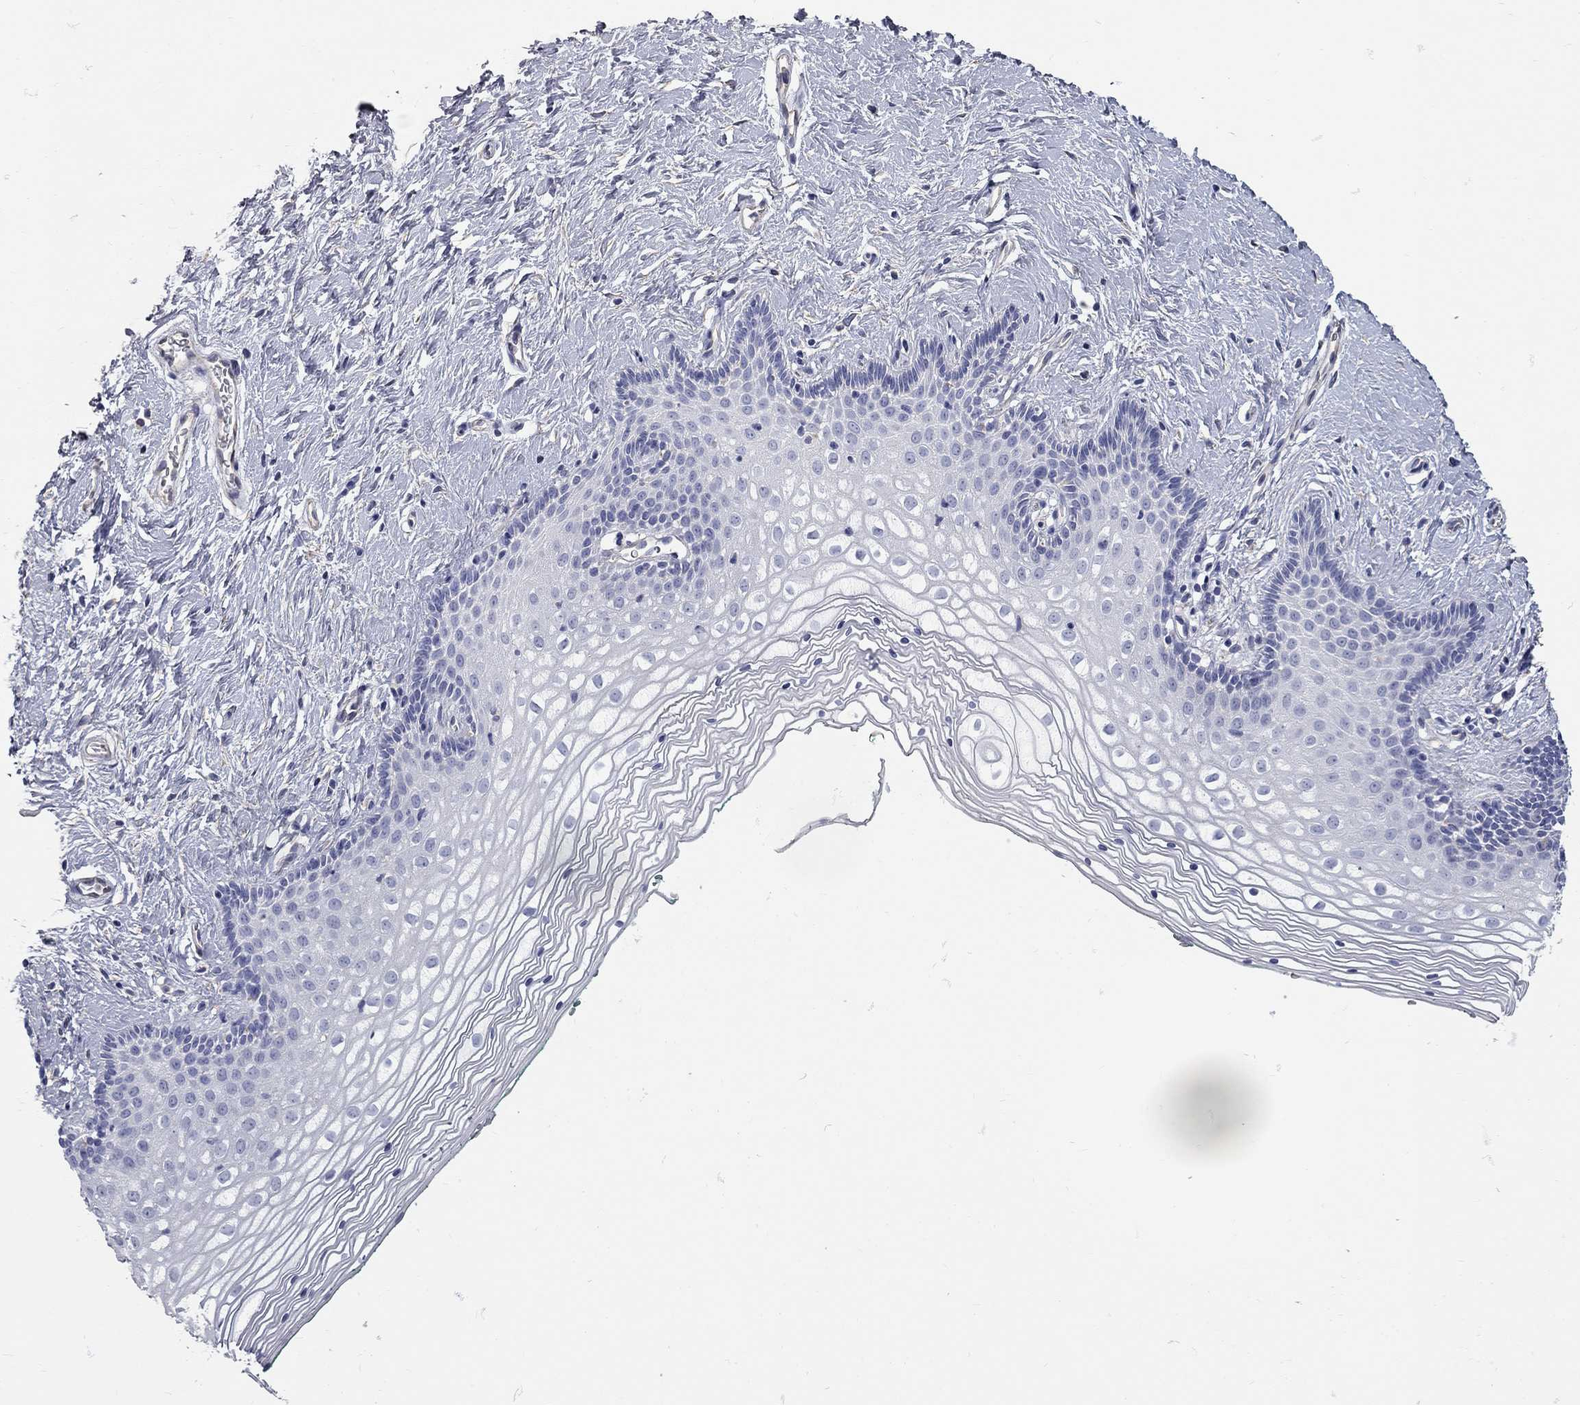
{"staining": {"intensity": "negative", "quantity": "none", "location": "none"}, "tissue": "vagina", "cell_type": "Squamous epithelial cells", "image_type": "normal", "snomed": [{"axis": "morphology", "description": "Normal tissue, NOS"}, {"axis": "topography", "description": "Vagina"}], "caption": "Histopathology image shows no protein expression in squamous epithelial cells of unremarkable vagina.", "gene": "C10orf90", "patient": {"sex": "female", "age": 36}}